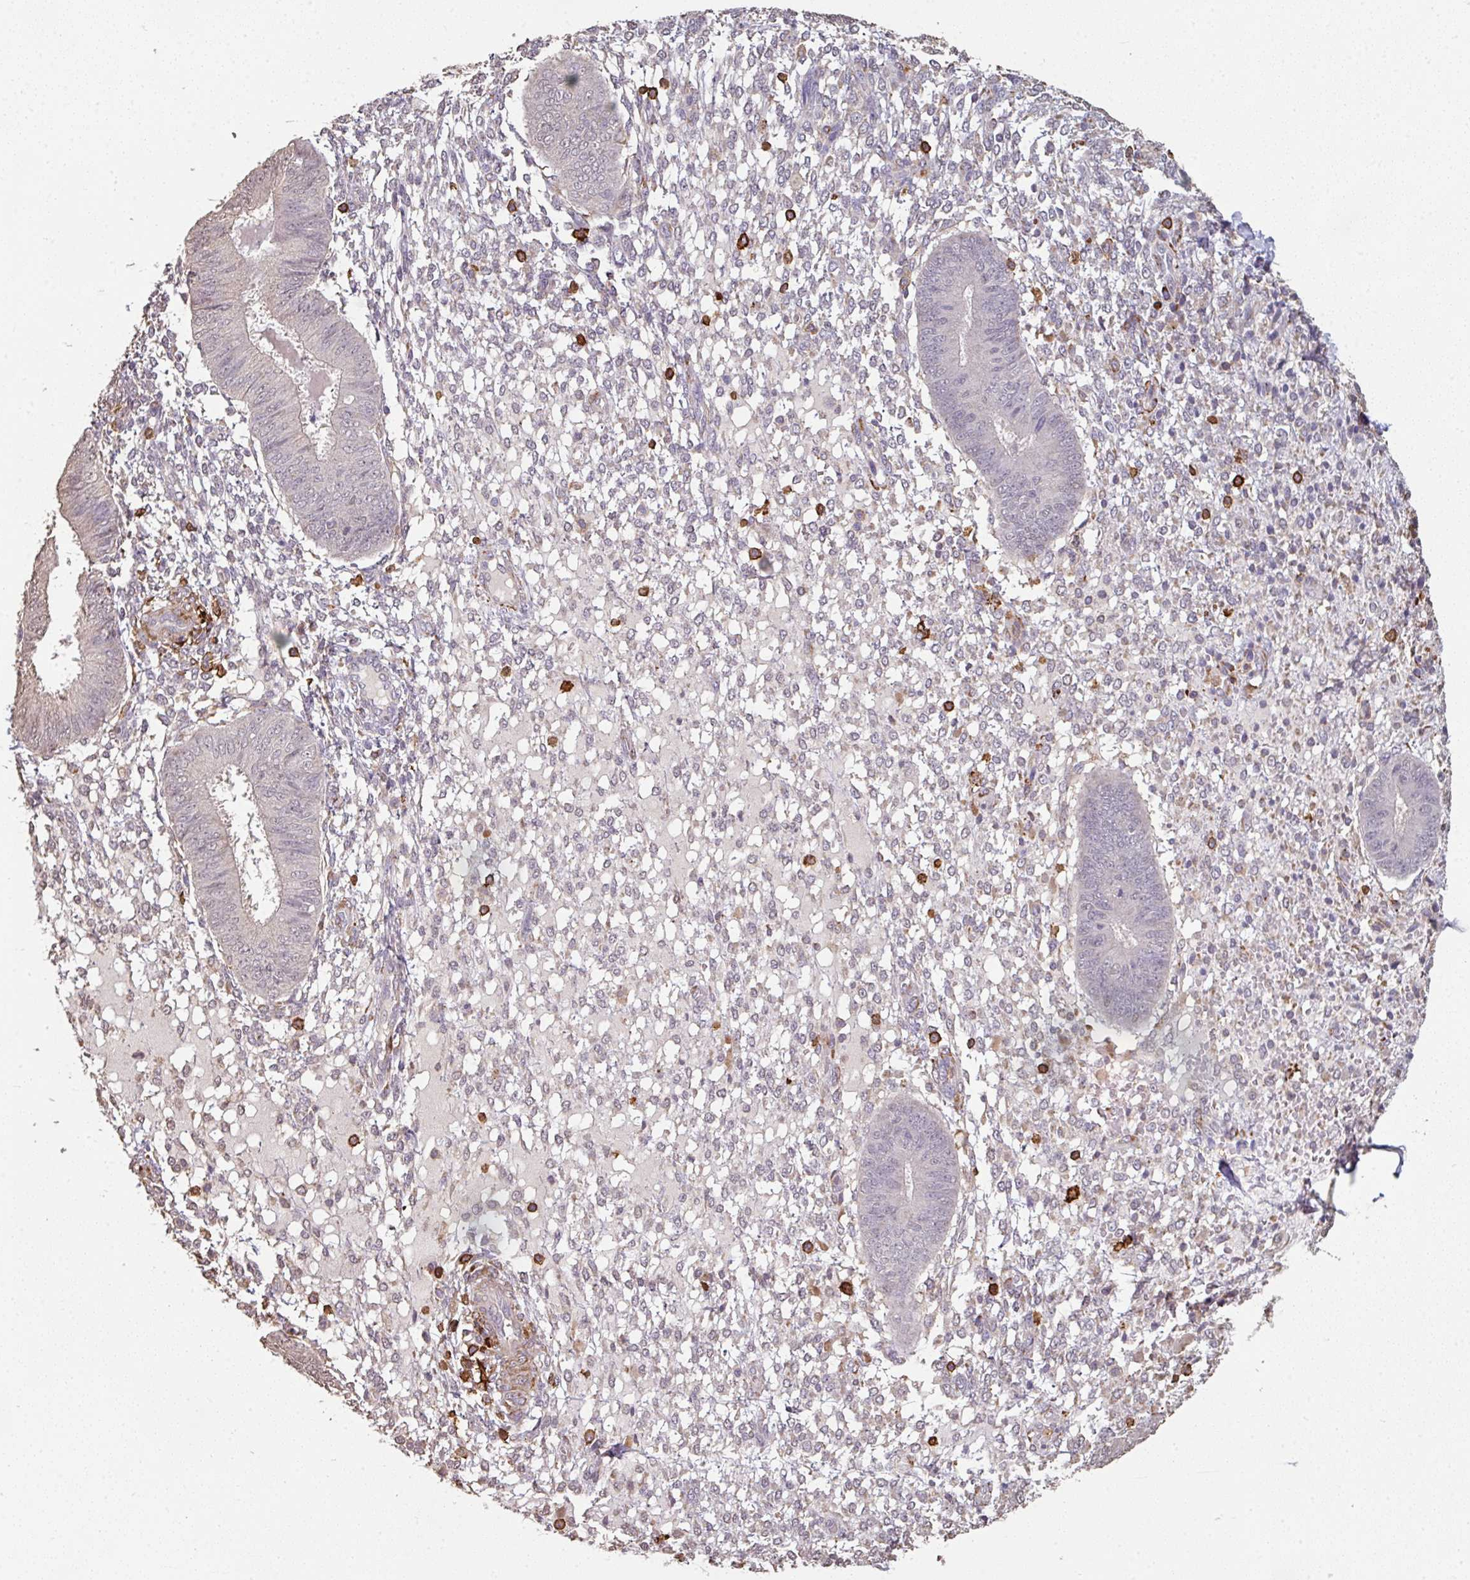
{"staining": {"intensity": "negative", "quantity": "none", "location": "none"}, "tissue": "endometrium", "cell_type": "Cells in endometrial stroma", "image_type": "normal", "snomed": [{"axis": "morphology", "description": "Normal tissue, NOS"}, {"axis": "topography", "description": "Endometrium"}], "caption": "Cells in endometrial stroma show no significant expression in unremarkable endometrium. (Stains: DAB immunohistochemistry with hematoxylin counter stain, Microscopy: brightfield microscopy at high magnification).", "gene": "OLFML2B", "patient": {"sex": "female", "age": 49}}